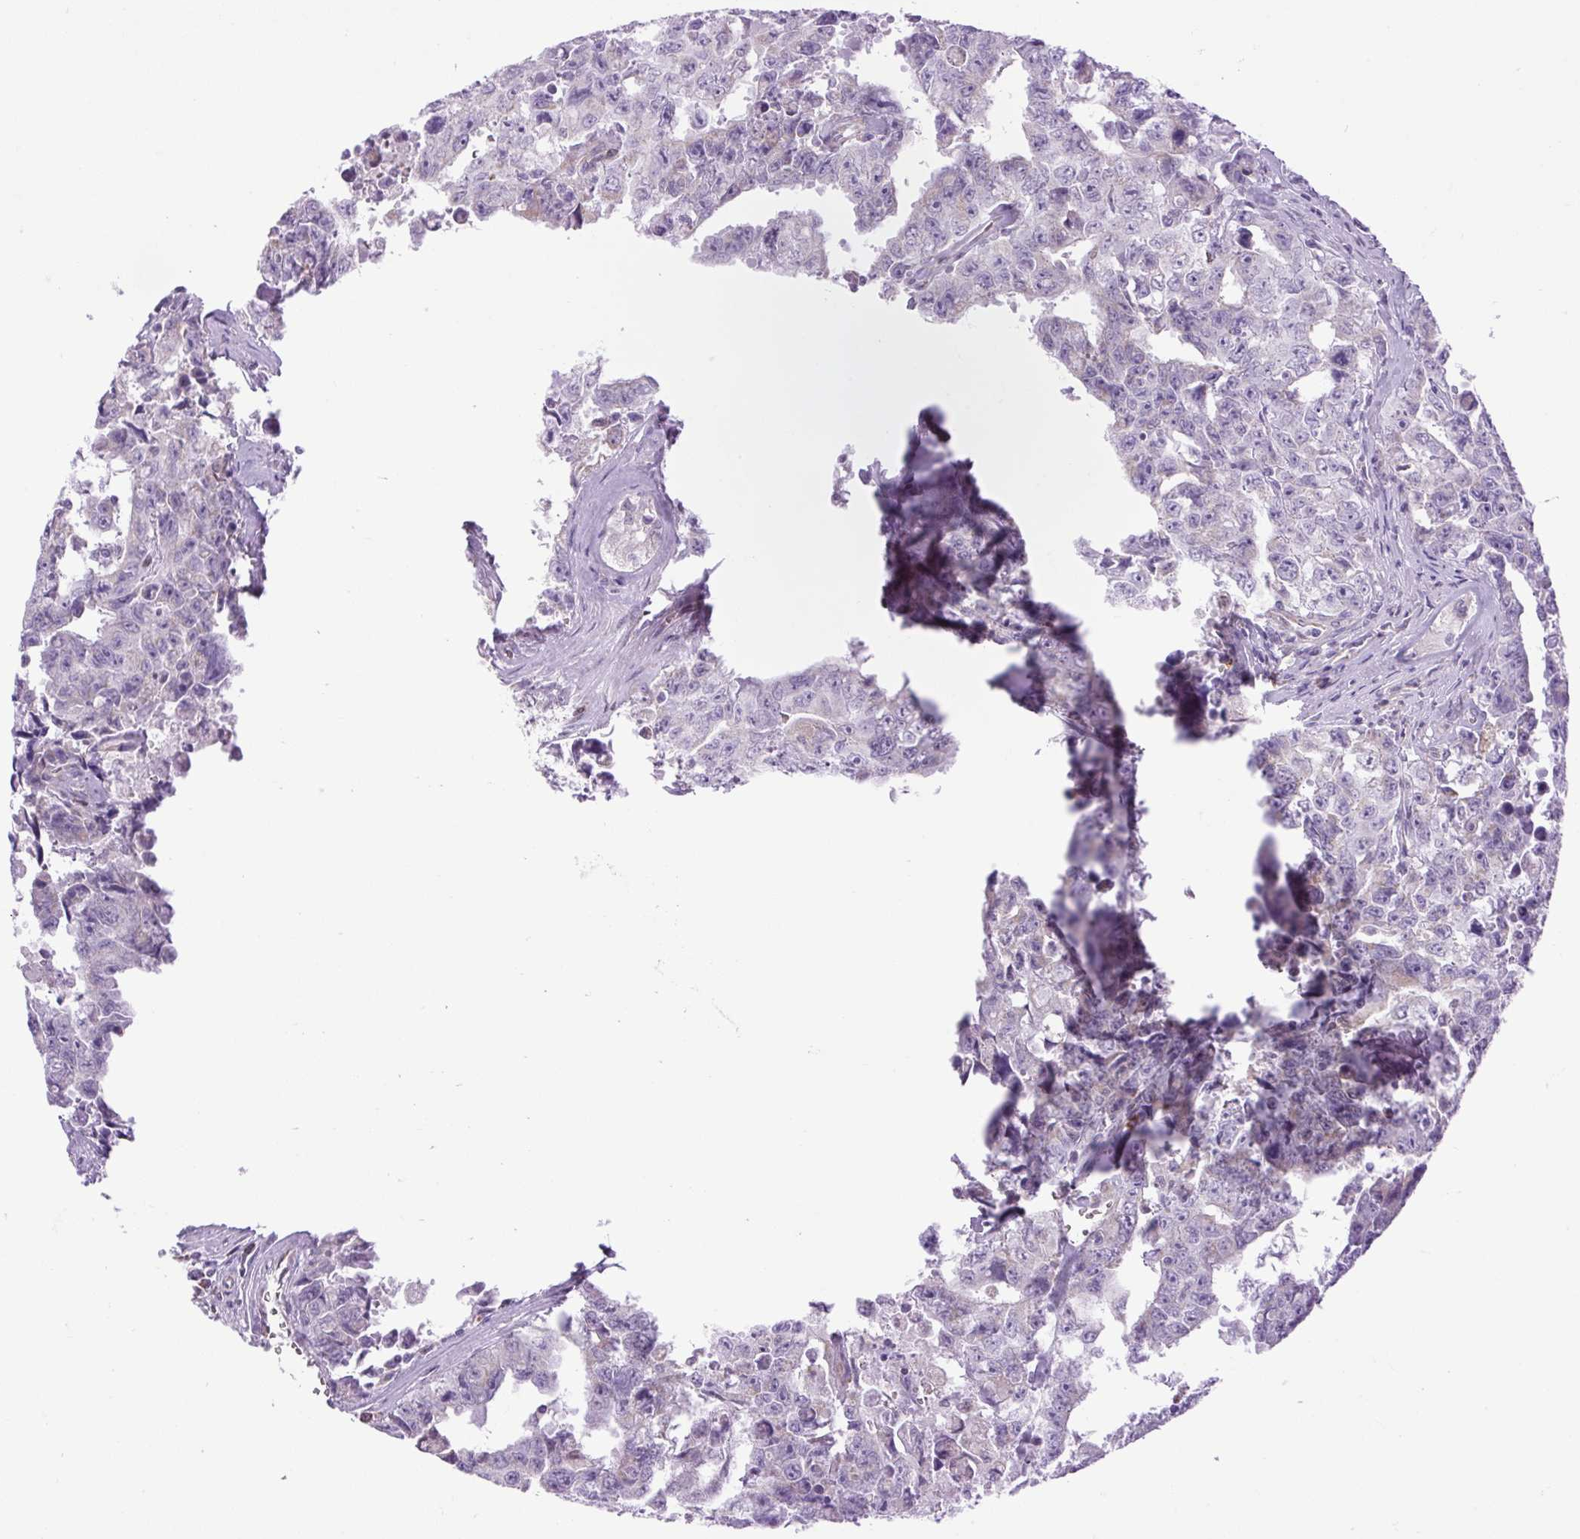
{"staining": {"intensity": "negative", "quantity": "none", "location": "none"}, "tissue": "testis cancer", "cell_type": "Tumor cells", "image_type": "cancer", "snomed": [{"axis": "morphology", "description": "Carcinoma, Embryonal, NOS"}, {"axis": "topography", "description": "Testis"}], "caption": "Immunohistochemical staining of embryonal carcinoma (testis) reveals no significant staining in tumor cells.", "gene": "SCO2", "patient": {"sex": "male", "age": 24}}